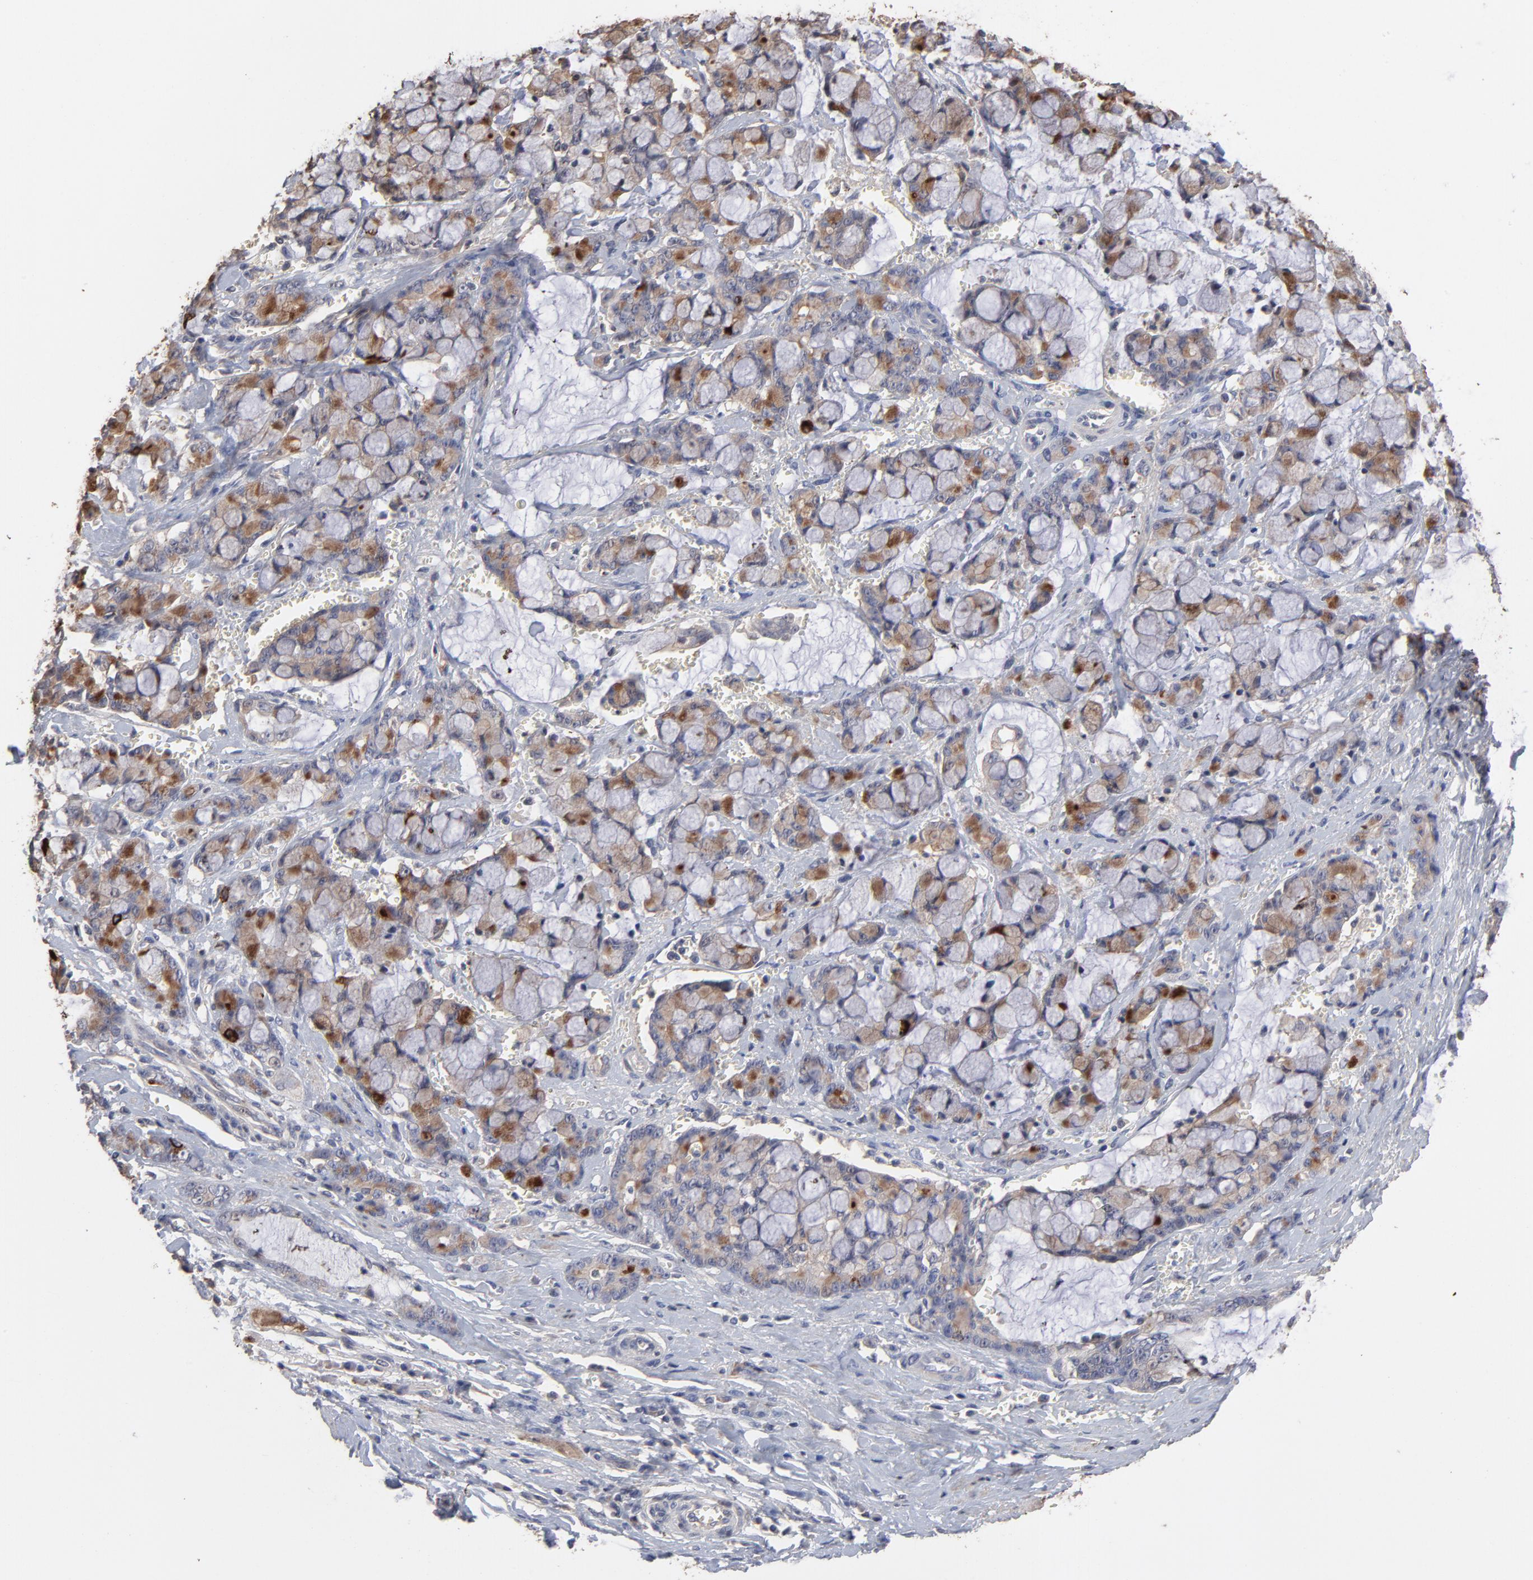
{"staining": {"intensity": "strong", "quantity": ">75%", "location": "cytoplasmic/membranous"}, "tissue": "pancreatic cancer", "cell_type": "Tumor cells", "image_type": "cancer", "snomed": [{"axis": "morphology", "description": "Adenocarcinoma, NOS"}, {"axis": "topography", "description": "Pancreas"}], "caption": "Protein expression analysis of pancreatic cancer (adenocarcinoma) exhibits strong cytoplasmic/membranous staining in about >75% of tumor cells.", "gene": "TANGO2", "patient": {"sex": "female", "age": 73}}